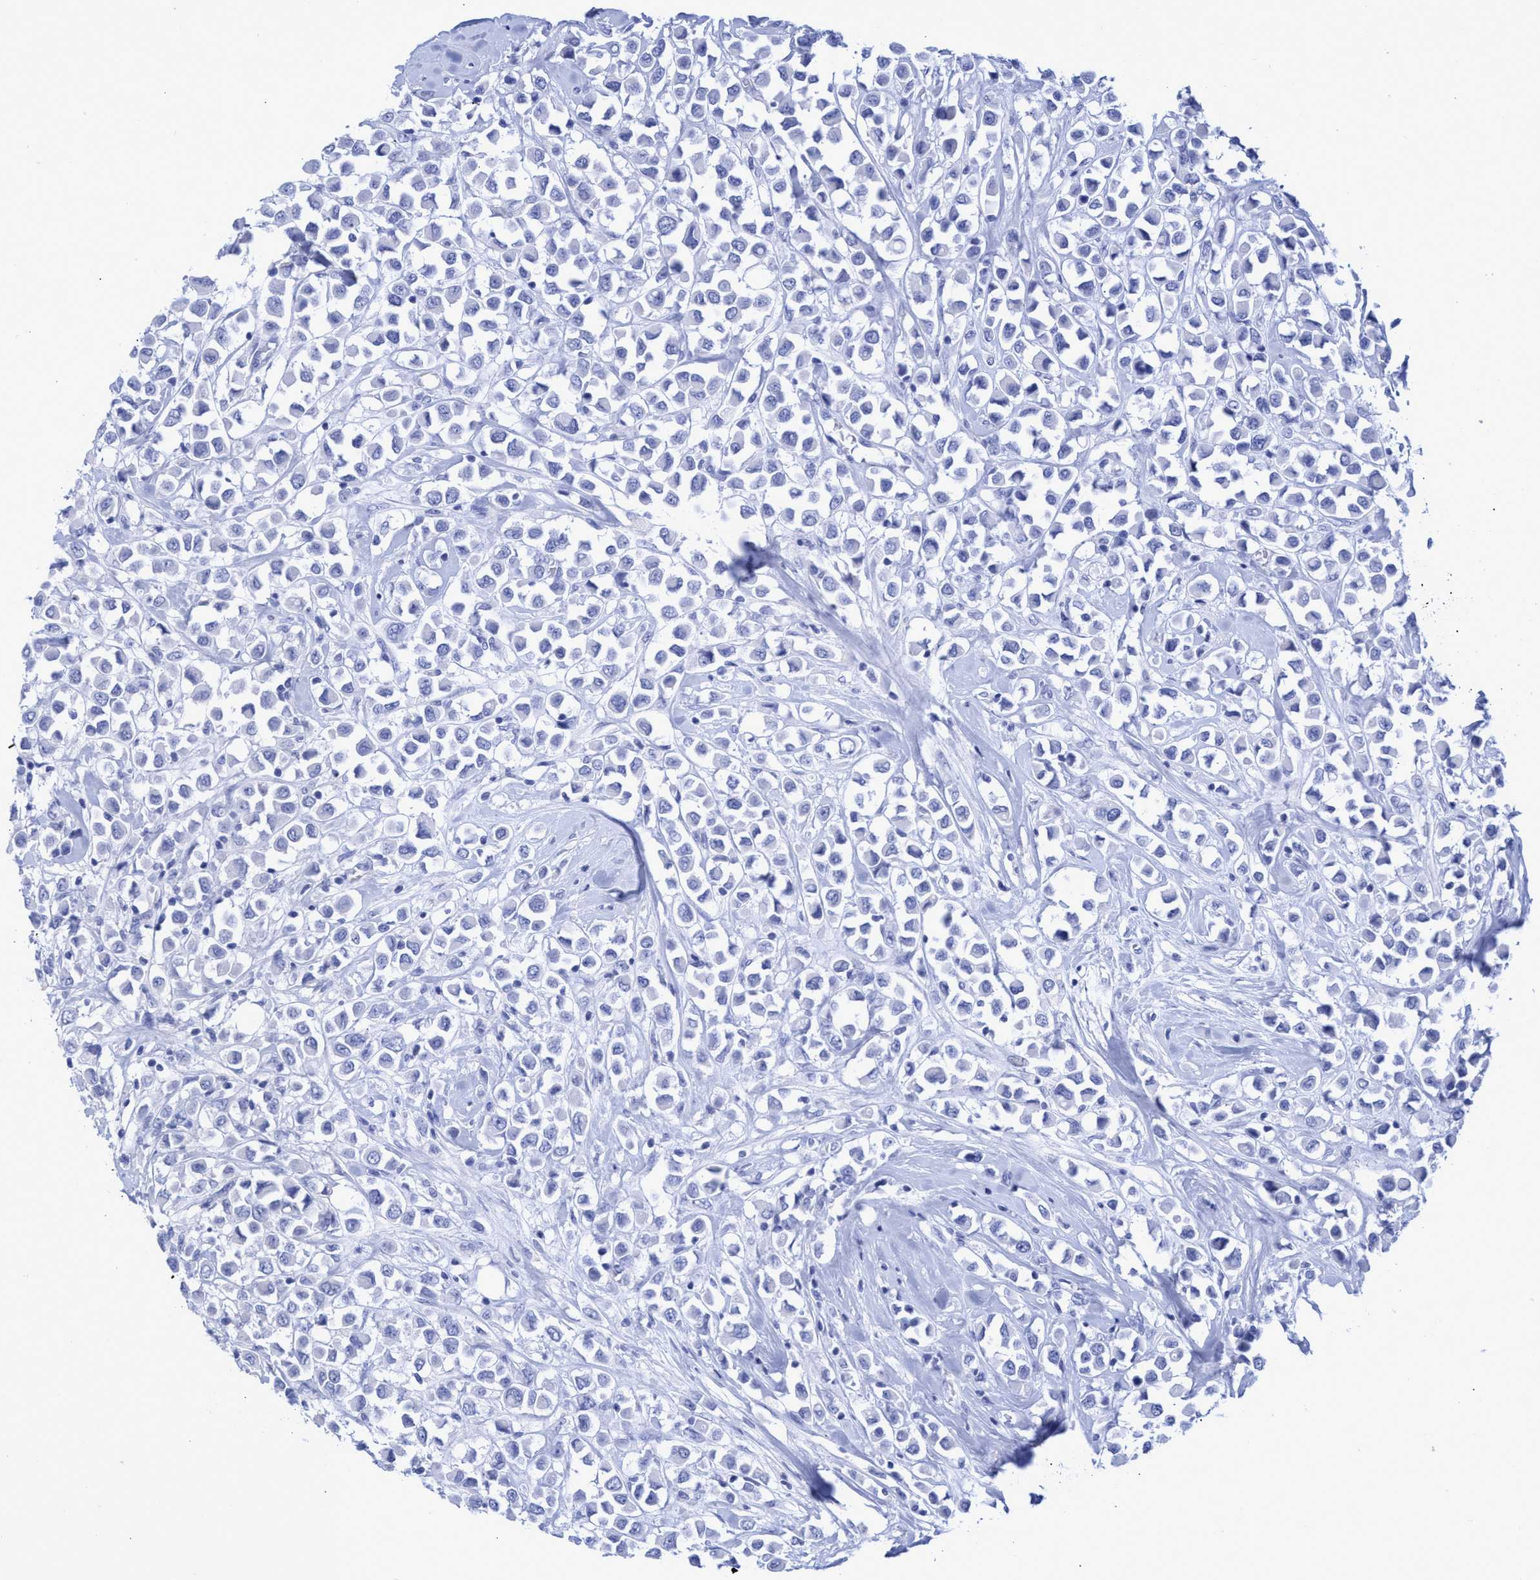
{"staining": {"intensity": "negative", "quantity": "none", "location": "none"}, "tissue": "breast cancer", "cell_type": "Tumor cells", "image_type": "cancer", "snomed": [{"axis": "morphology", "description": "Duct carcinoma"}, {"axis": "topography", "description": "Breast"}], "caption": "This is a image of immunohistochemistry staining of breast infiltrating ductal carcinoma, which shows no staining in tumor cells.", "gene": "INSL6", "patient": {"sex": "female", "age": 61}}